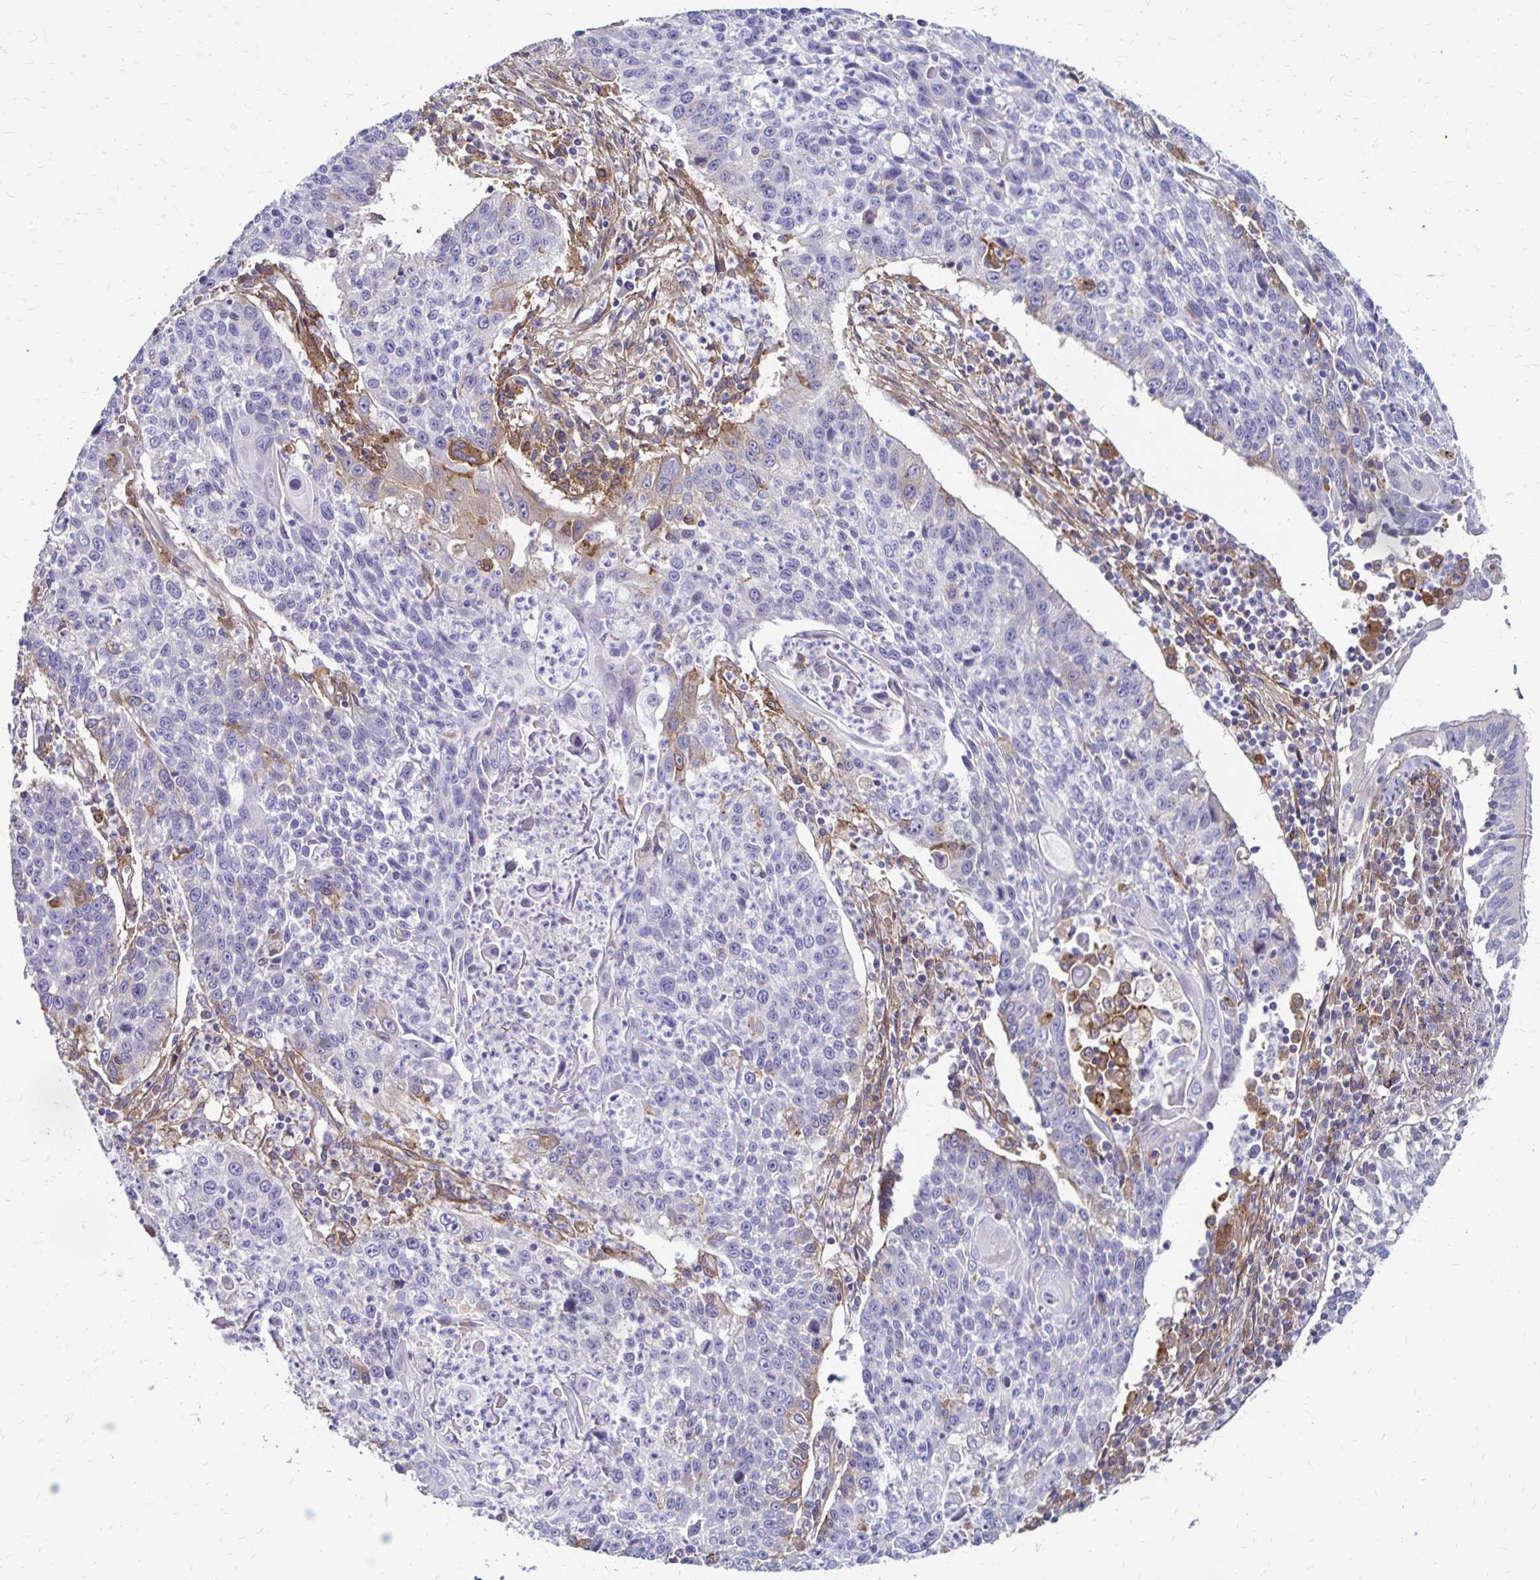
{"staining": {"intensity": "weak", "quantity": "<25%", "location": "cytoplasmic/membranous"}, "tissue": "lung cancer", "cell_type": "Tumor cells", "image_type": "cancer", "snomed": [{"axis": "morphology", "description": "Squamous cell carcinoma, NOS"}, {"axis": "morphology", "description": "Squamous cell carcinoma, metastatic, NOS"}, {"axis": "topography", "description": "Lung"}, {"axis": "topography", "description": "Pleura, NOS"}], "caption": "A photomicrograph of human lung cancer (squamous cell carcinoma) is negative for staining in tumor cells.", "gene": "TNS3", "patient": {"sex": "male", "age": 72}}